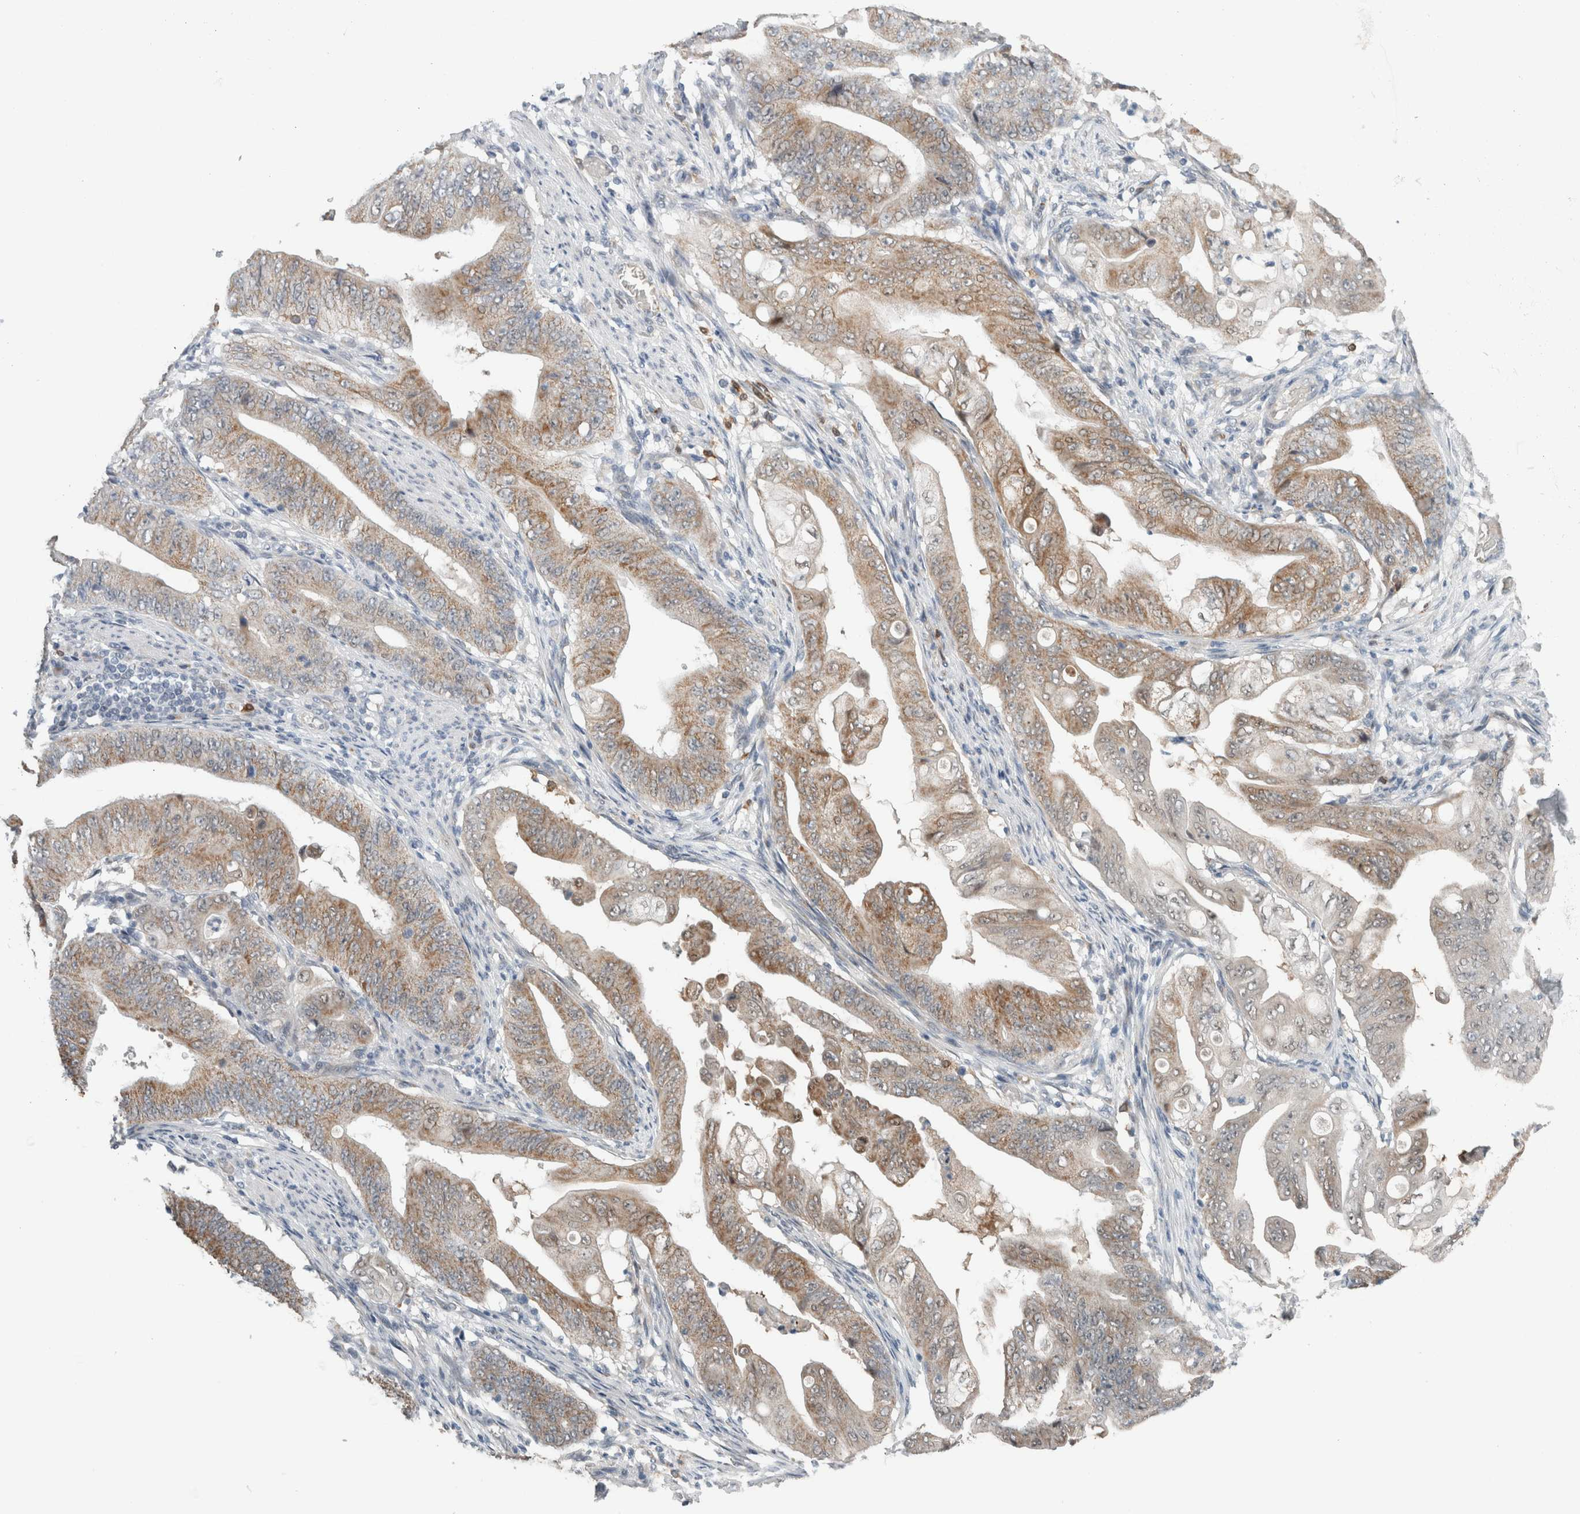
{"staining": {"intensity": "moderate", "quantity": ">75%", "location": "cytoplasmic/membranous"}, "tissue": "stomach cancer", "cell_type": "Tumor cells", "image_type": "cancer", "snomed": [{"axis": "morphology", "description": "Adenocarcinoma, NOS"}, {"axis": "topography", "description": "Stomach"}], "caption": "Immunohistochemical staining of human stomach cancer (adenocarcinoma) exhibits medium levels of moderate cytoplasmic/membranous protein staining in approximately >75% of tumor cells.", "gene": "CRAT", "patient": {"sex": "female", "age": 73}}